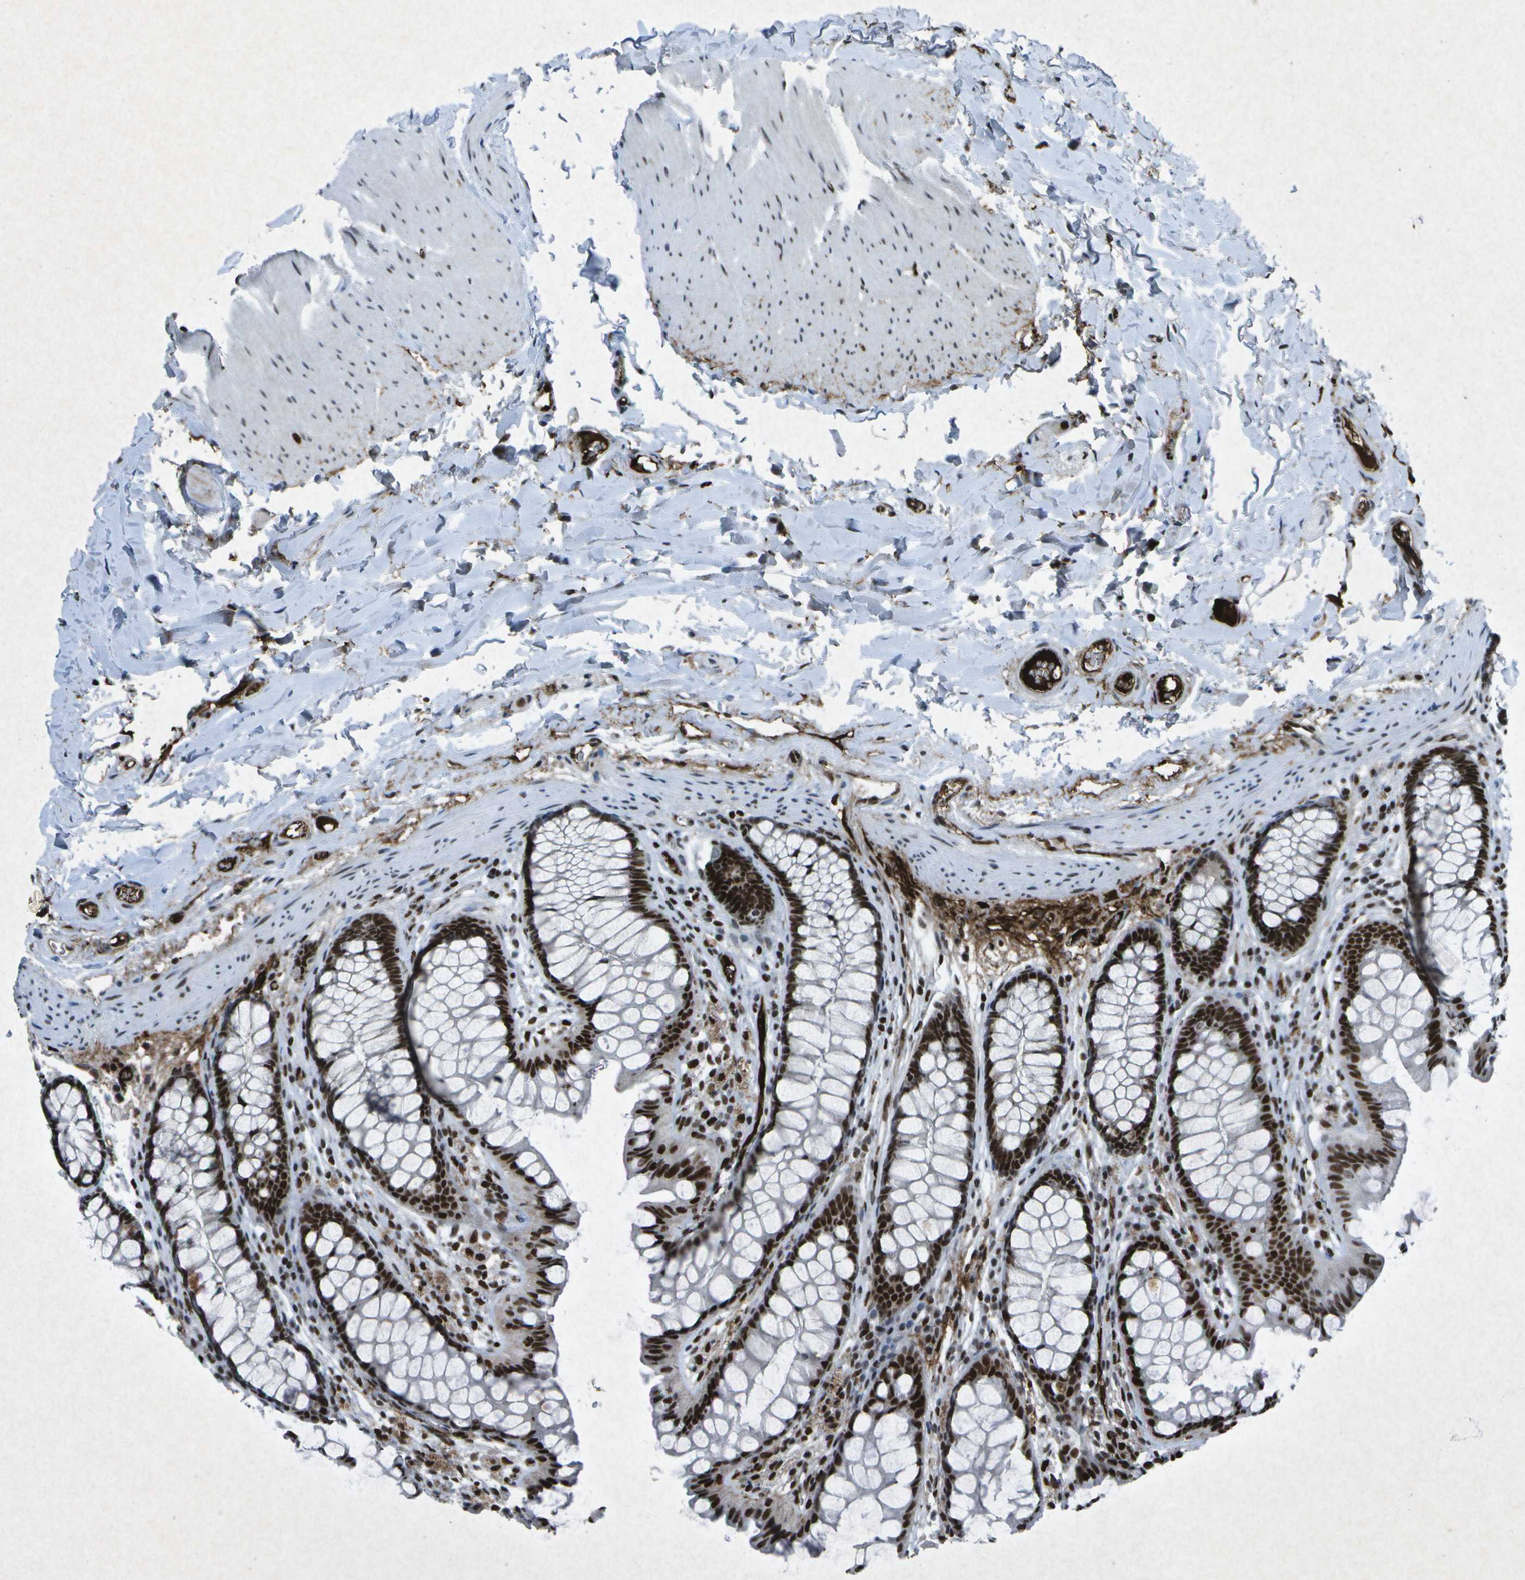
{"staining": {"intensity": "strong", "quantity": ">75%", "location": "cytoplasmic/membranous,nuclear"}, "tissue": "colon", "cell_type": "Endothelial cells", "image_type": "normal", "snomed": [{"axis": "morphology", "description": "Normal tissue, NOS"}, {"axis": "topography", "description": "Colon"}], "caption": "Colon was stained to show a protein in brown. There is high levels of strong cytoplasmic/membranous,nuclear expression in about >75% of endothelial cells. Immunohistochemistry stains the protein in brown and the nuclei are stained blue.", "gene": "MTA2", "patient": {"sex": "female", "age": 55}}